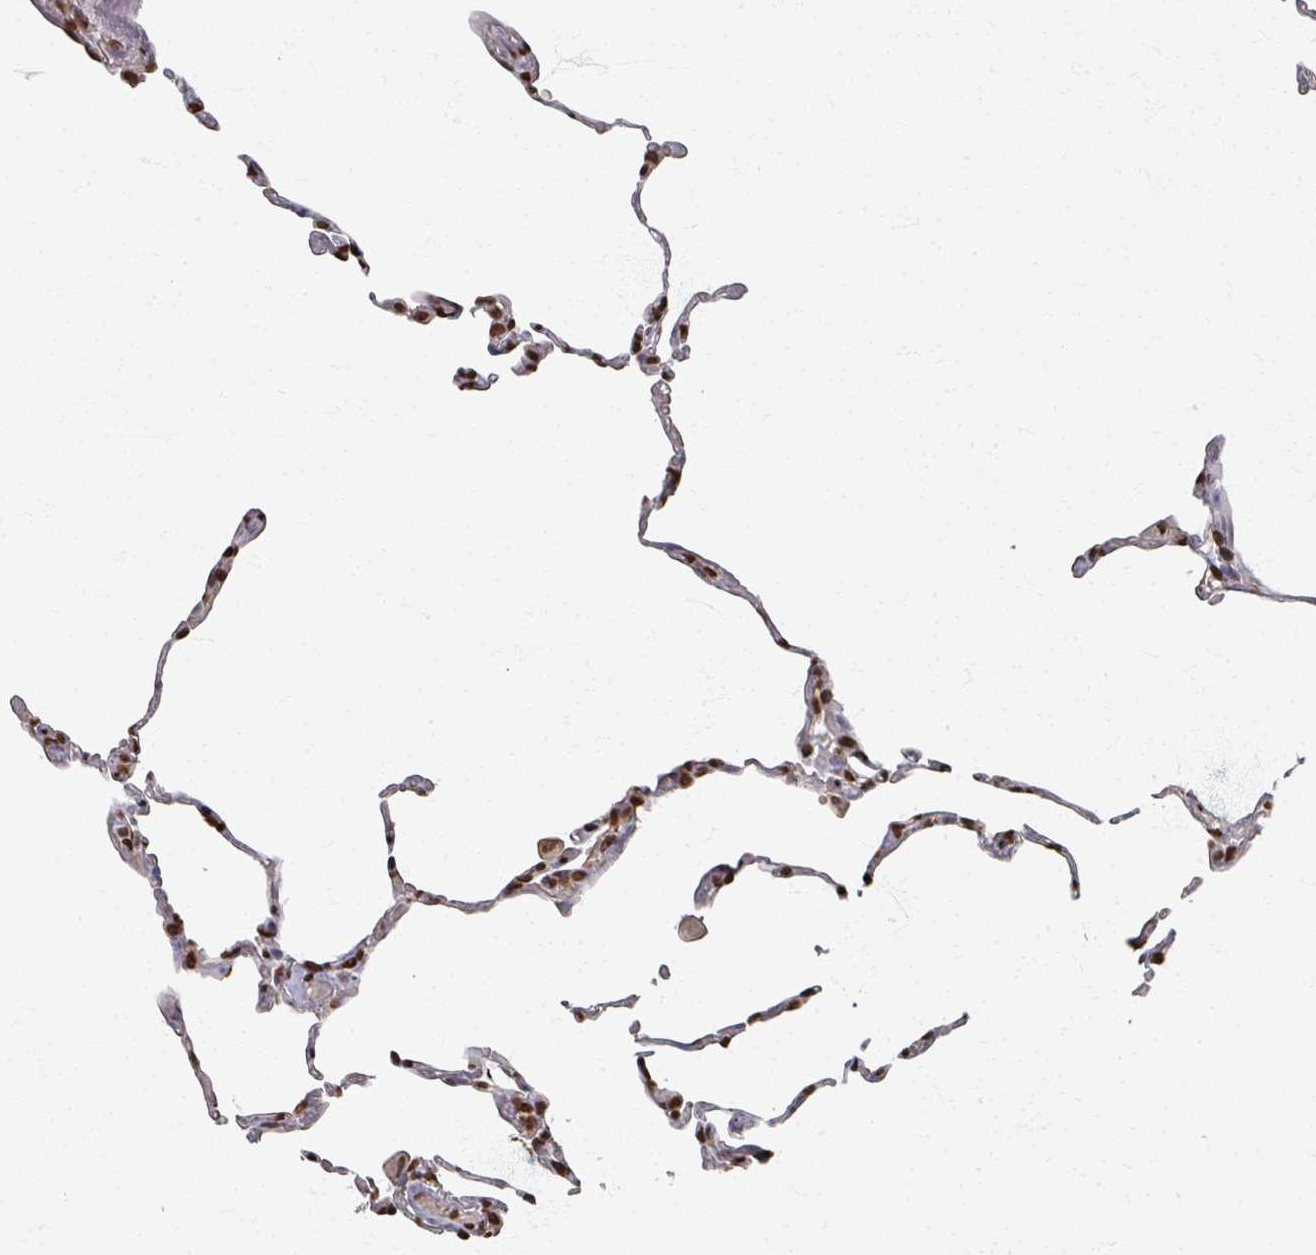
{"staining": {"intensity": "moderate", "quantity": "25%-75%", "location": "nuclear"}, "tissue": "lung", "cell_type": "Alveolar cells", "image_type": "normal", "snomed": [{"axis": "morphology", "description": "Normal tissue, NOS"}, {"axis": "topography", "description": "Lung"}], "caption": "Immunohistochemical staining of unremarkable lung demonstrates moderate nuclear protein staining in about 25%-75% of alveolar cells.", "gene": "DCUN1D5", "patient": {"sex": "female", "age": 57}}